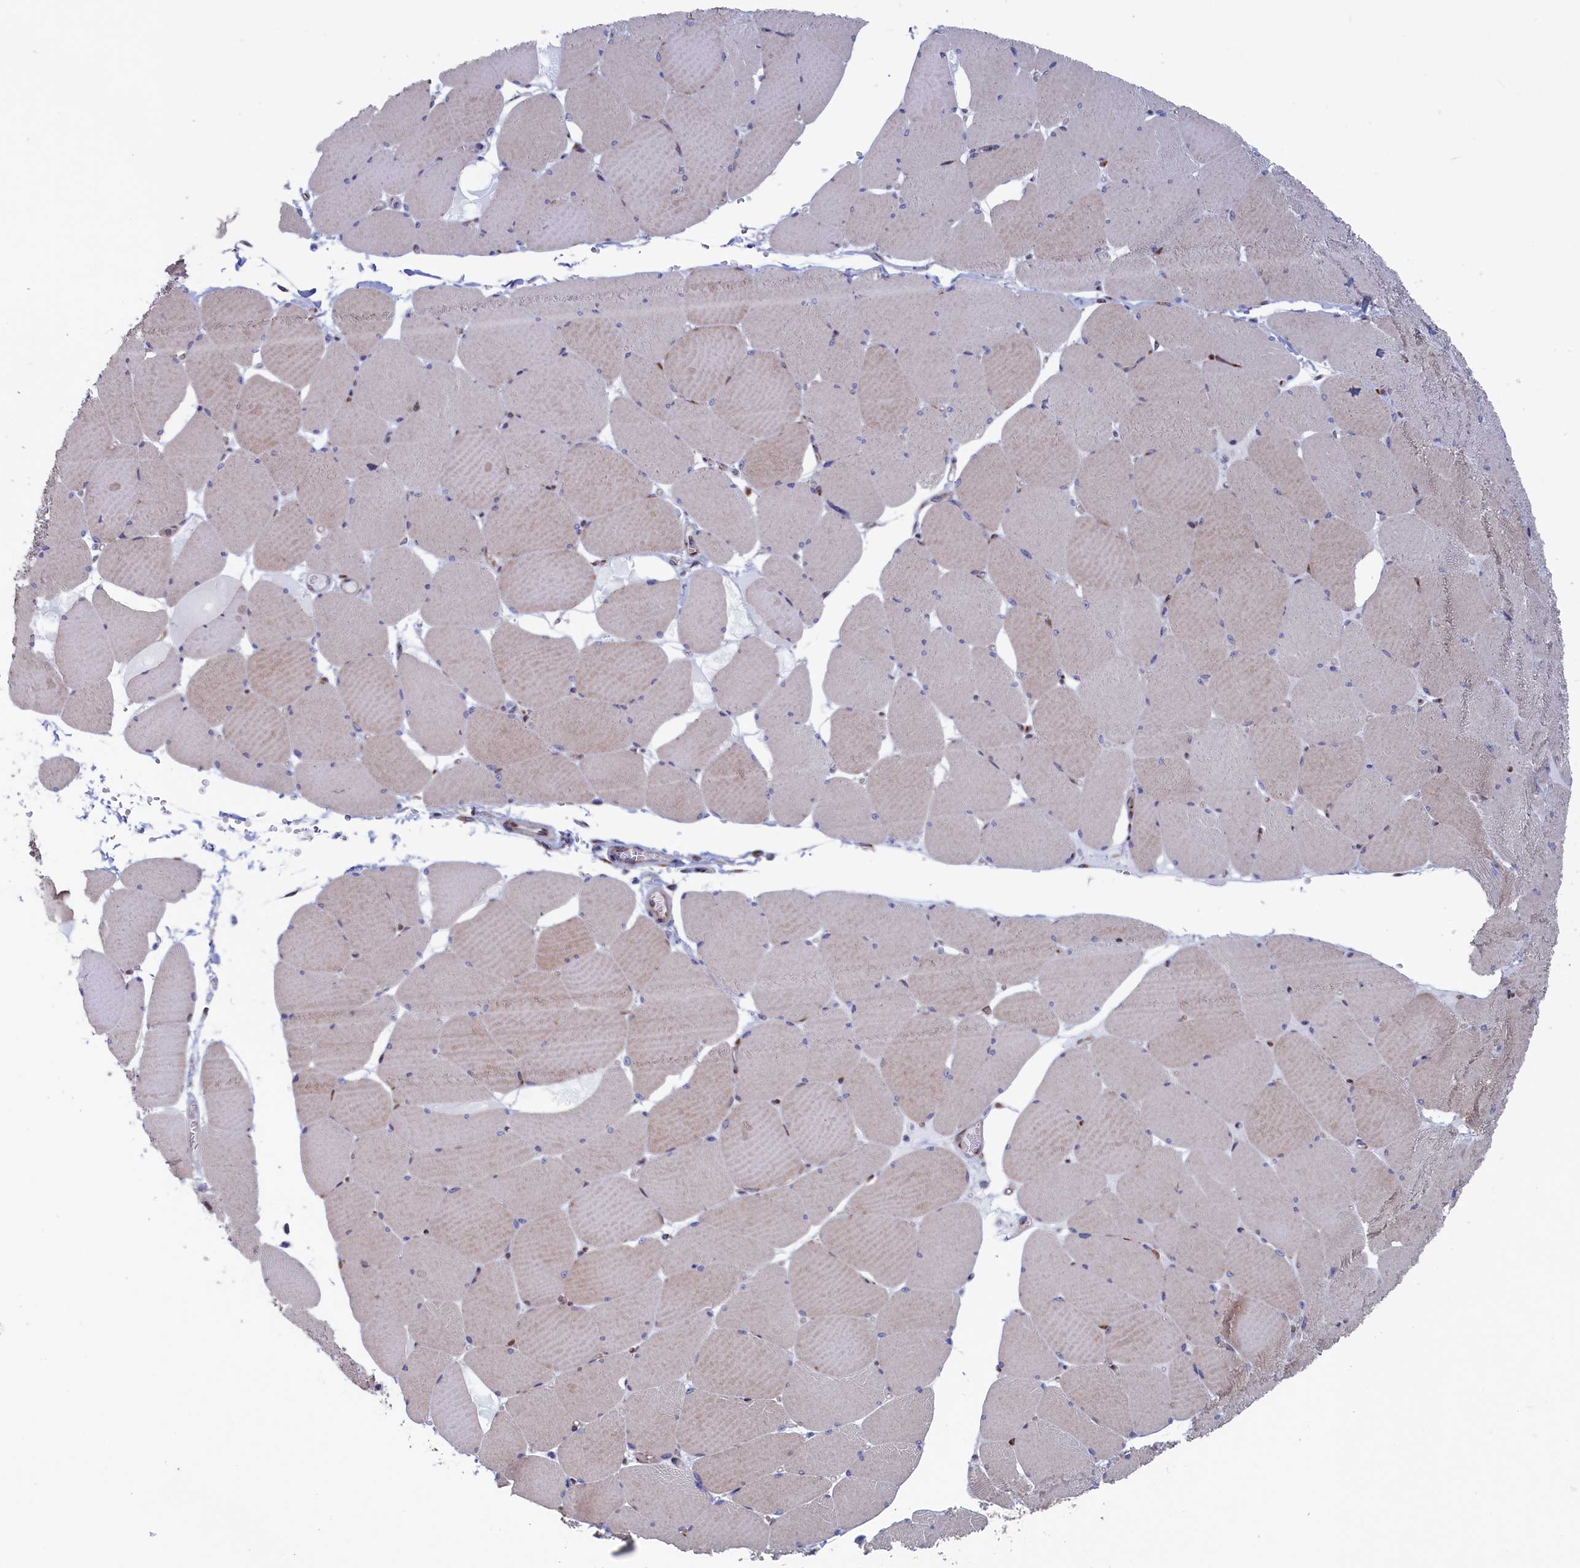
{"staining": {"intensity": "moderate", "quantity": "25%-75%", "location": "cytoplasmic/membranous,nuclear"}, "tissue": "skeletal muscle", "cell_type": "Myocytes", "image_type": "normal", "snomed": [{"axis": "morphology", "description": "Normal tissue, NOS"}, {"axis": "topography", "description": "Skeletal muscle"}, {"axis": "topography", "description": "Head-Neck"}], "caption": "The immunohistochemical stain labels moderate cytoplasmic/membranous,nuclear expression in myocytes of unremarkable skeletal muscle.", "gene": "MTFMT", "patient": {"sex": "male", "age": 66}}